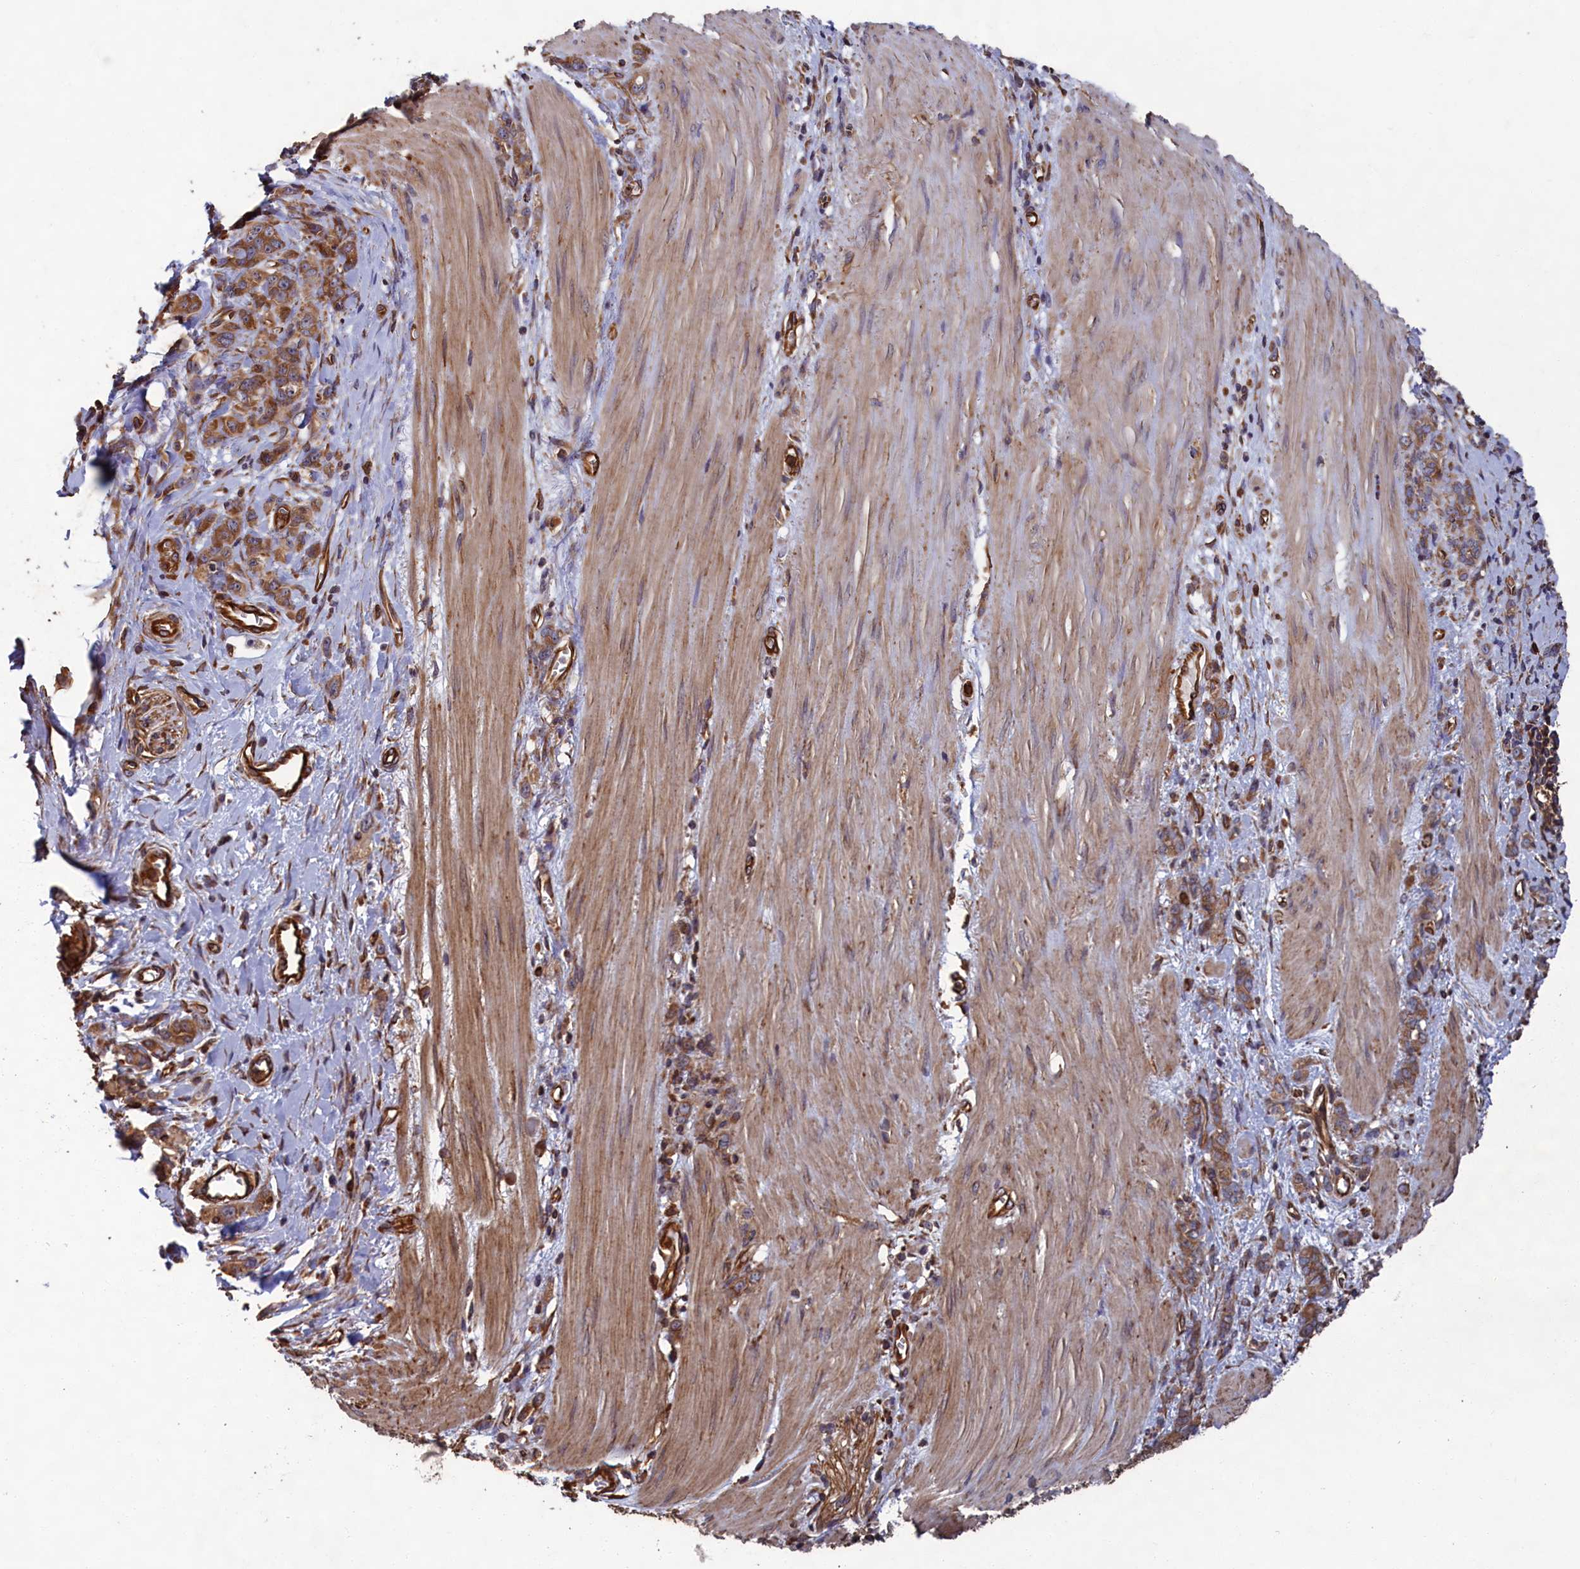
{"staining": {"intensity": "moderate", "quantity": ">75%", "location": "cytoplasmic/membranous"}, "tissue": "stomach cancer", "cell_type": "Tumor cells", "image_type": "cancer", "snomed": [{"axis": "morphology", "description": "Adenocarcinoma, NOS"}, {"axis": "topography", "description": "Stomach"}], "caption": "A high-resolution image shows immunohistochemistry staining of stomach cancer (adenocarcinoma), which displays moderate cytoplasmic/membranous positivity in about >75% of tumor cells. The staining was performed using DAB (3,3'-diaminobenzidine) to visualize the protein expression in brown, while the nuclei were stained in blue with hematoxylin (Magnification: 20x).", "gene": "CCDC124", "patient": {"sex": "female", "age": 76}}